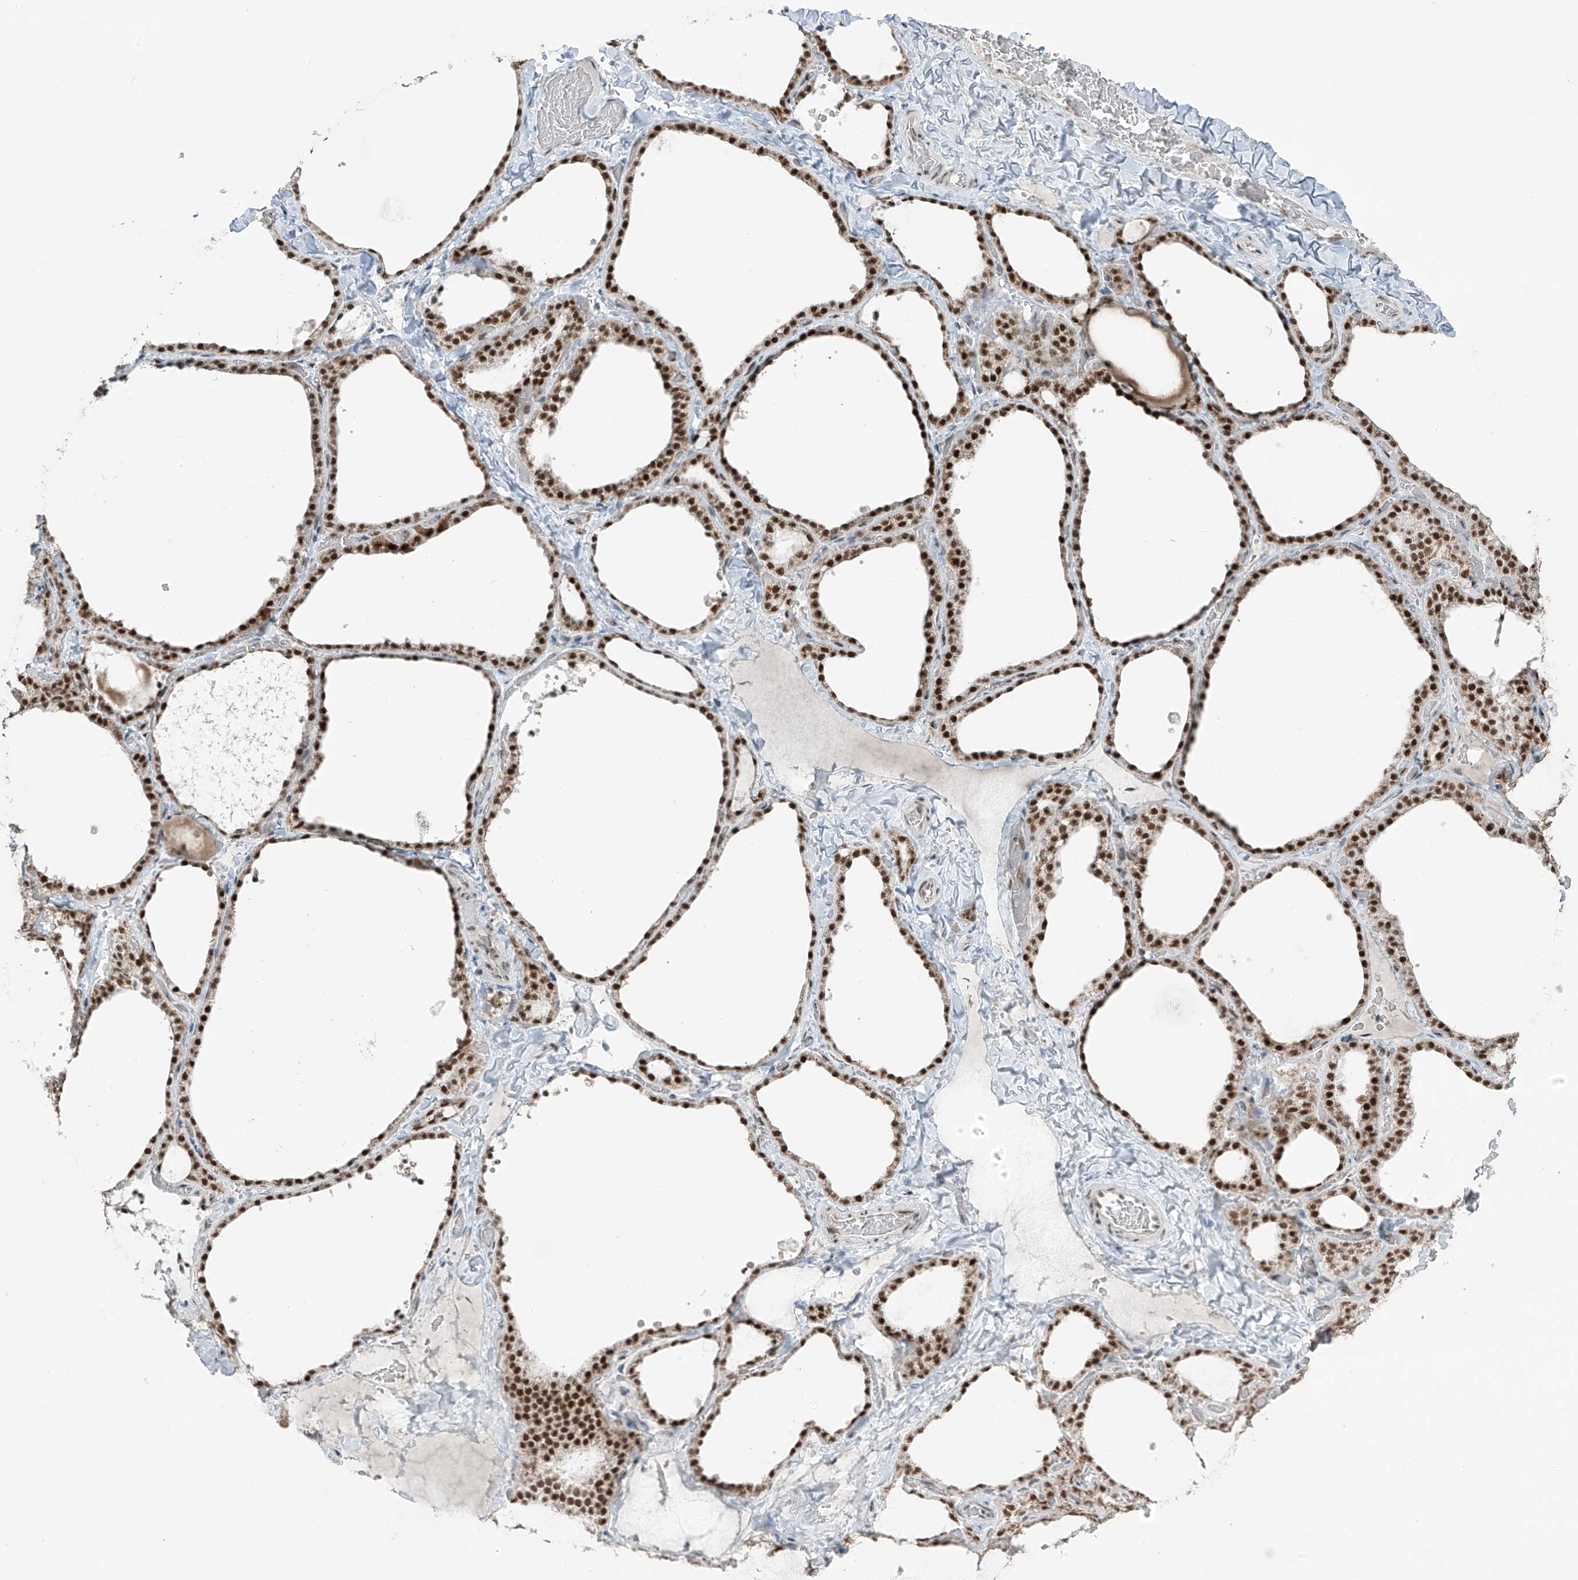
{"staining": {"intensity": "strong", "quantity": ">75%", "location": "nuclear"}, "tissue": "thyroid gland", "cell_type": "Glandular cells", "image_type": "normal", "snomed": [{"axis": "morphology", "description": "Normal tissue, NOS"}, {"axis": "topography", "description": "Thyroid gland"}], "caption": "IHC micrograph of unremarkable thyroid gland: human thyroid gland stained using IHC reveals high levels of strong protein expression localized specifically in the nuclear of glandular cells, appearing as a nuclear brown color.", "gene": "WRNIP1", "patient": {"sex": "female", "age": 22}}